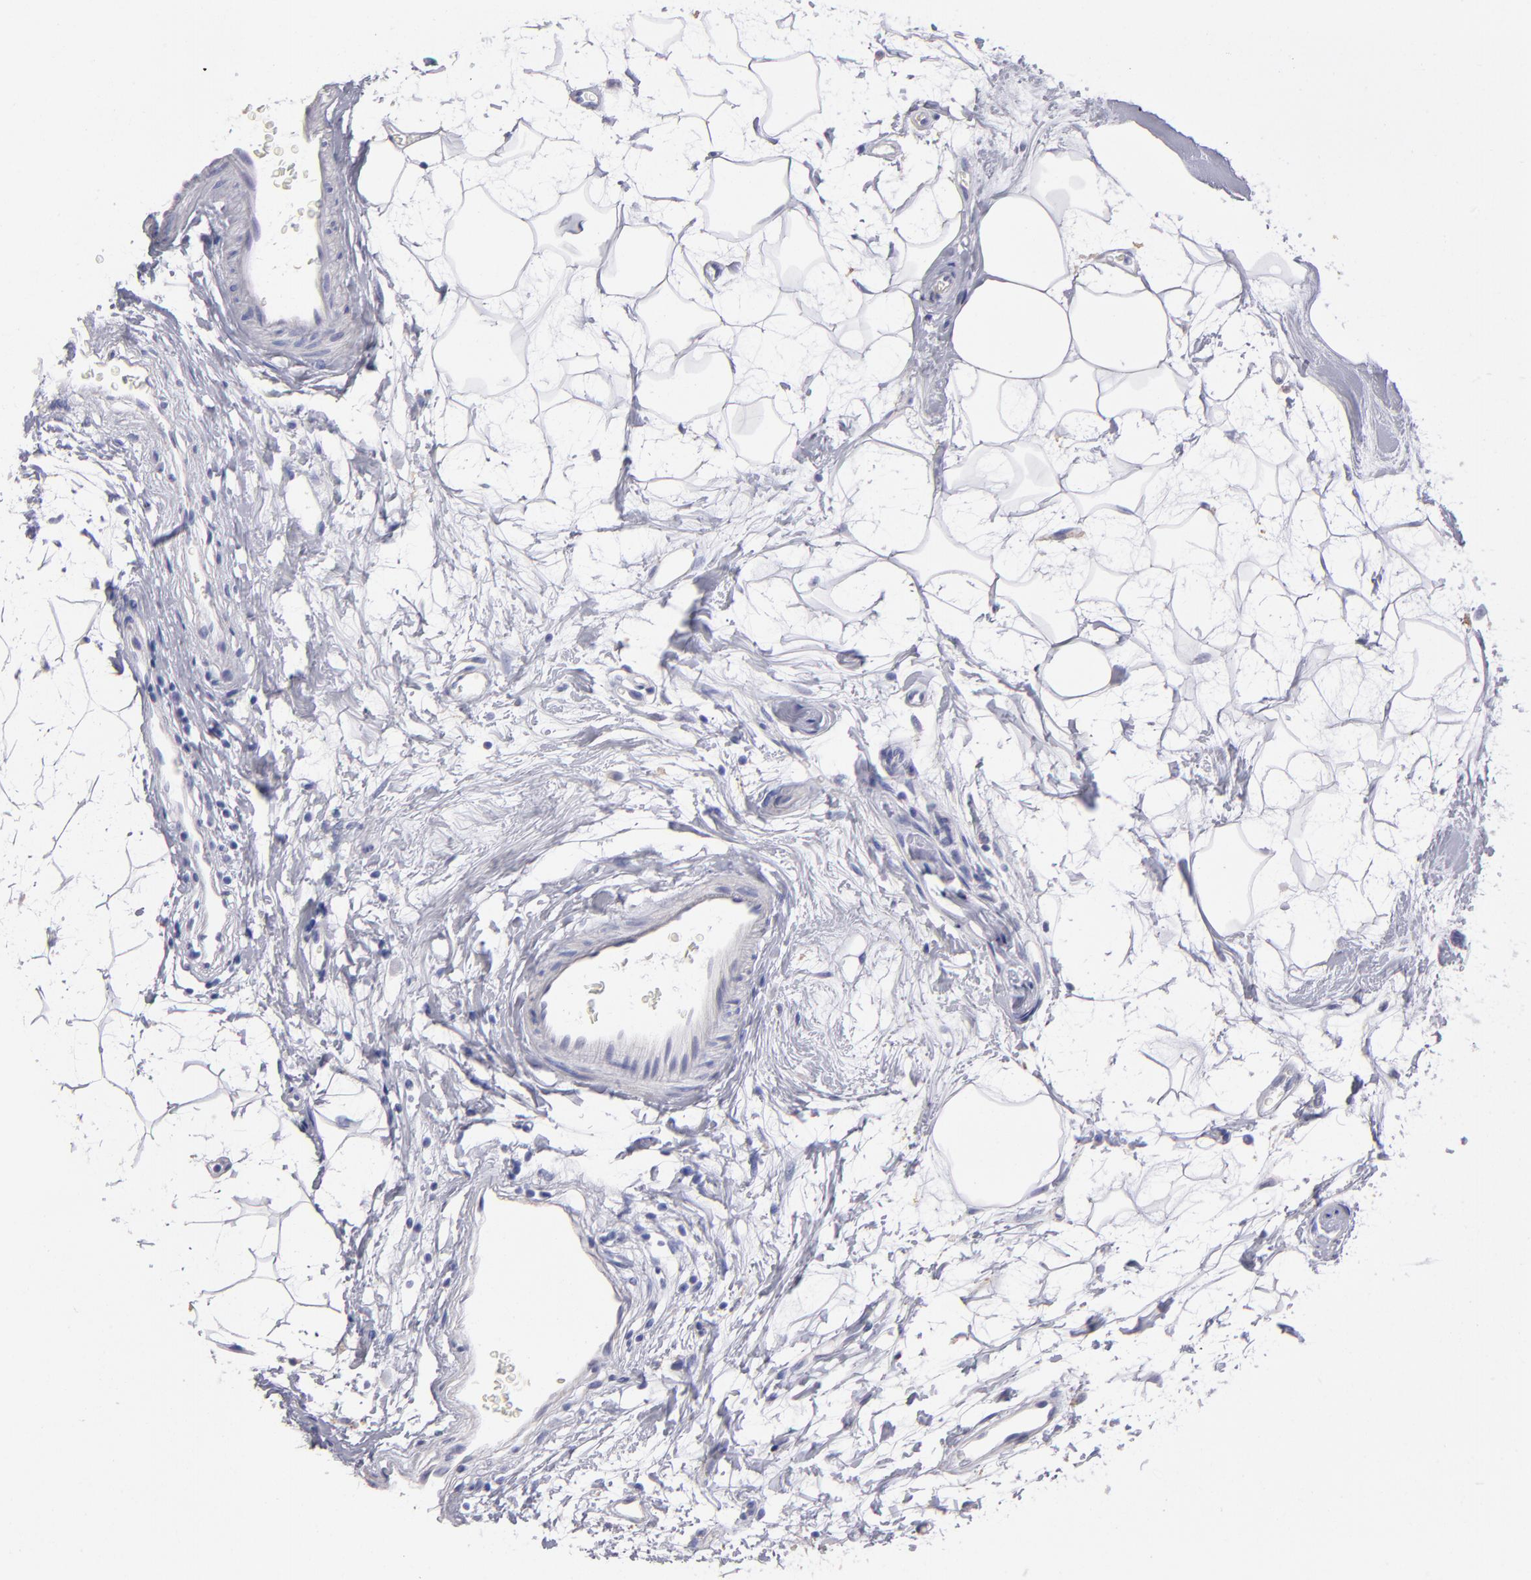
{"staining": {"intensity": "negative", "quantity": "none", "location": "none"}, "tissue": "breast cancer", "cell_type": "Tumor cells", "image_type": "cancer", "snomed": [{"axis": "morphology", "description": "Duct carcinoma"}, {"axis": "topography", "description": "Breast"}], "caption": "Immunohistochemistry photomicrograph of neoplastic tissue: human intraductal carcinoma (breast) stained with DAB (3,3'-diaminobenzidine) displays no significant protein positivity in tumor cells.", "gene": "MB", "patient": {"sex": "female", "age": 40}}